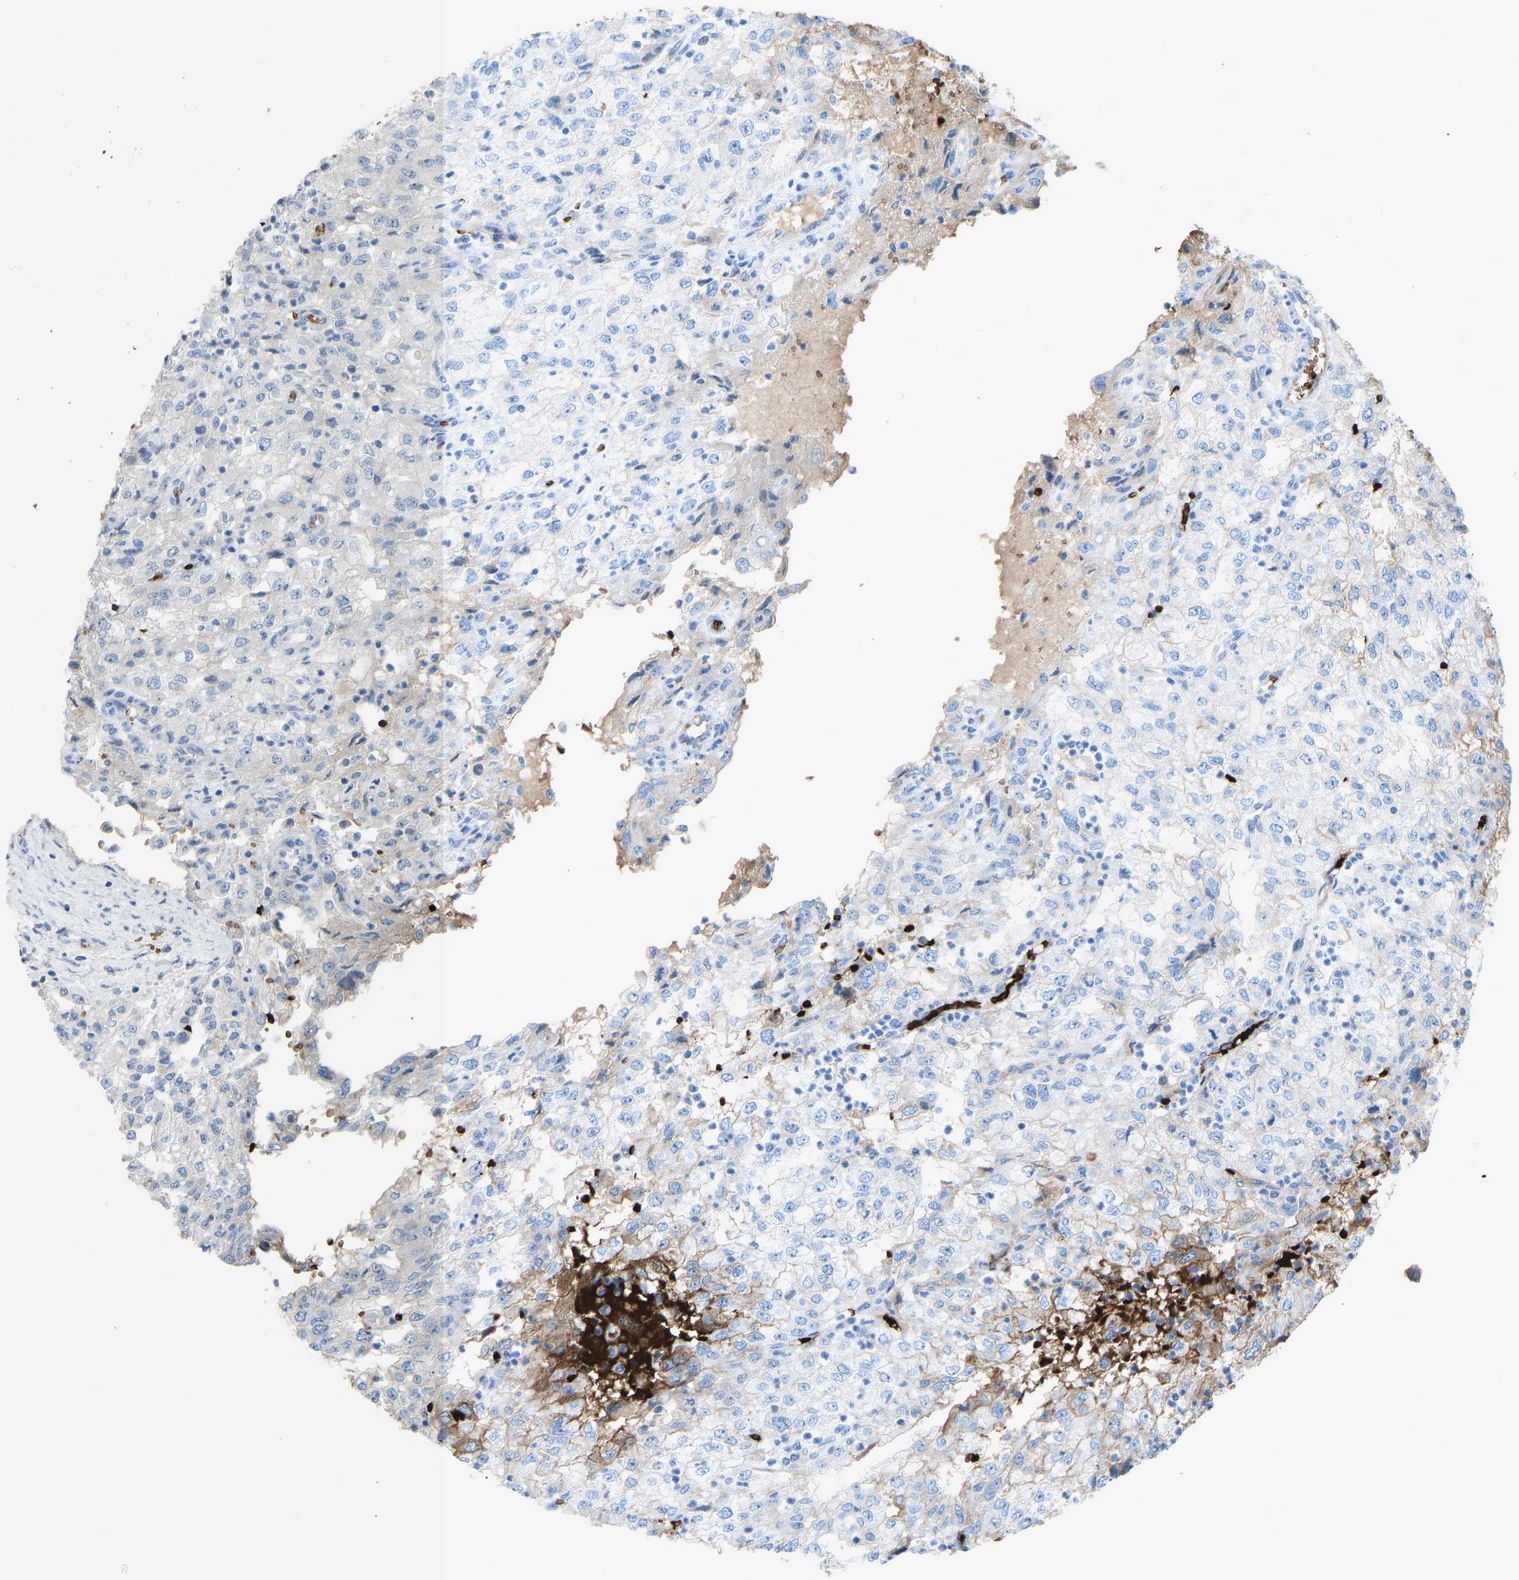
{"staining": {"intensity": "moderate", "quantity": "<25%", "location": "cytoplasmic/membranous"}, "tissue": "renal cancer", "cell_type": "Tumor cells", "image_type": "cancer", "snomed": [{"axis": "morphology", "description": "Adenocarcinoma, NOS"}, {"axis": "topography", "description": "Kidney"}], "caption": "Immunohistochemistry (IHC) (DAB) staining of renal cancer (adenocarcinoma) shows moderate cytoplasmic/membranous protein positivity in about <25% of tumor cells.", "gene": "PIGS", "patient": {"sex": "female", "age": 54}}